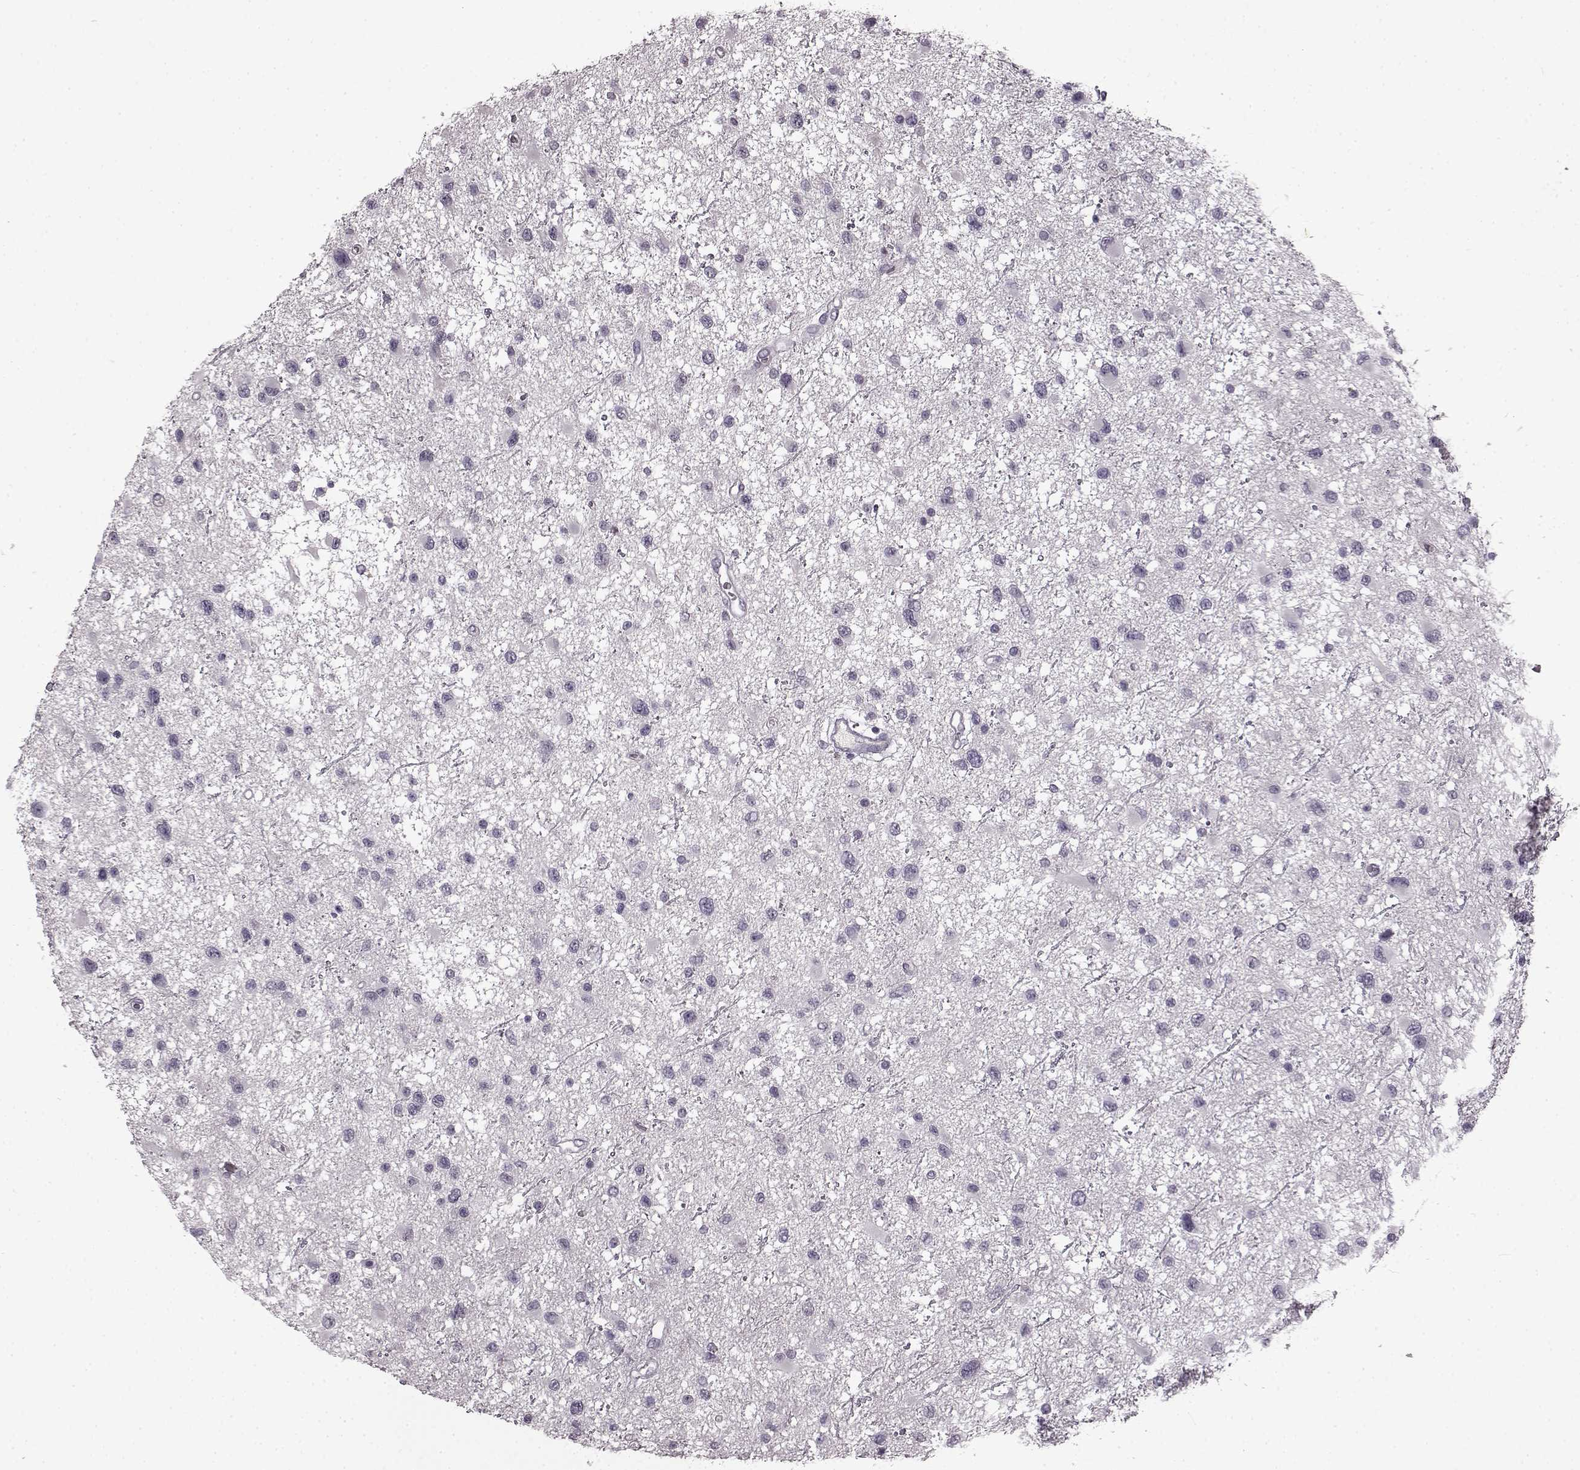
{"staining": {"intensity": "negative", "quantity": "none", "location": "none"}, "tissue": "glioma", "cell_type": "Tumor cells", "image_type": "cancer", "snomed": [{"axis": "morphology", "description": "Glioma, malignant, Low grade"}, {"axis": "topography", "description": "Brain"}], "caption": "This is a photomicrograph of IHC staining of glioma, which shows no staining in tumor cells. Brightfield microscopy of IHC stained with DAB (3,3'-diaminobenzidine) (brown) and hematoxylin (blue), captured at high magnification.", "gene": "LHB", "patient": {"sex": "female", "age": 32}}